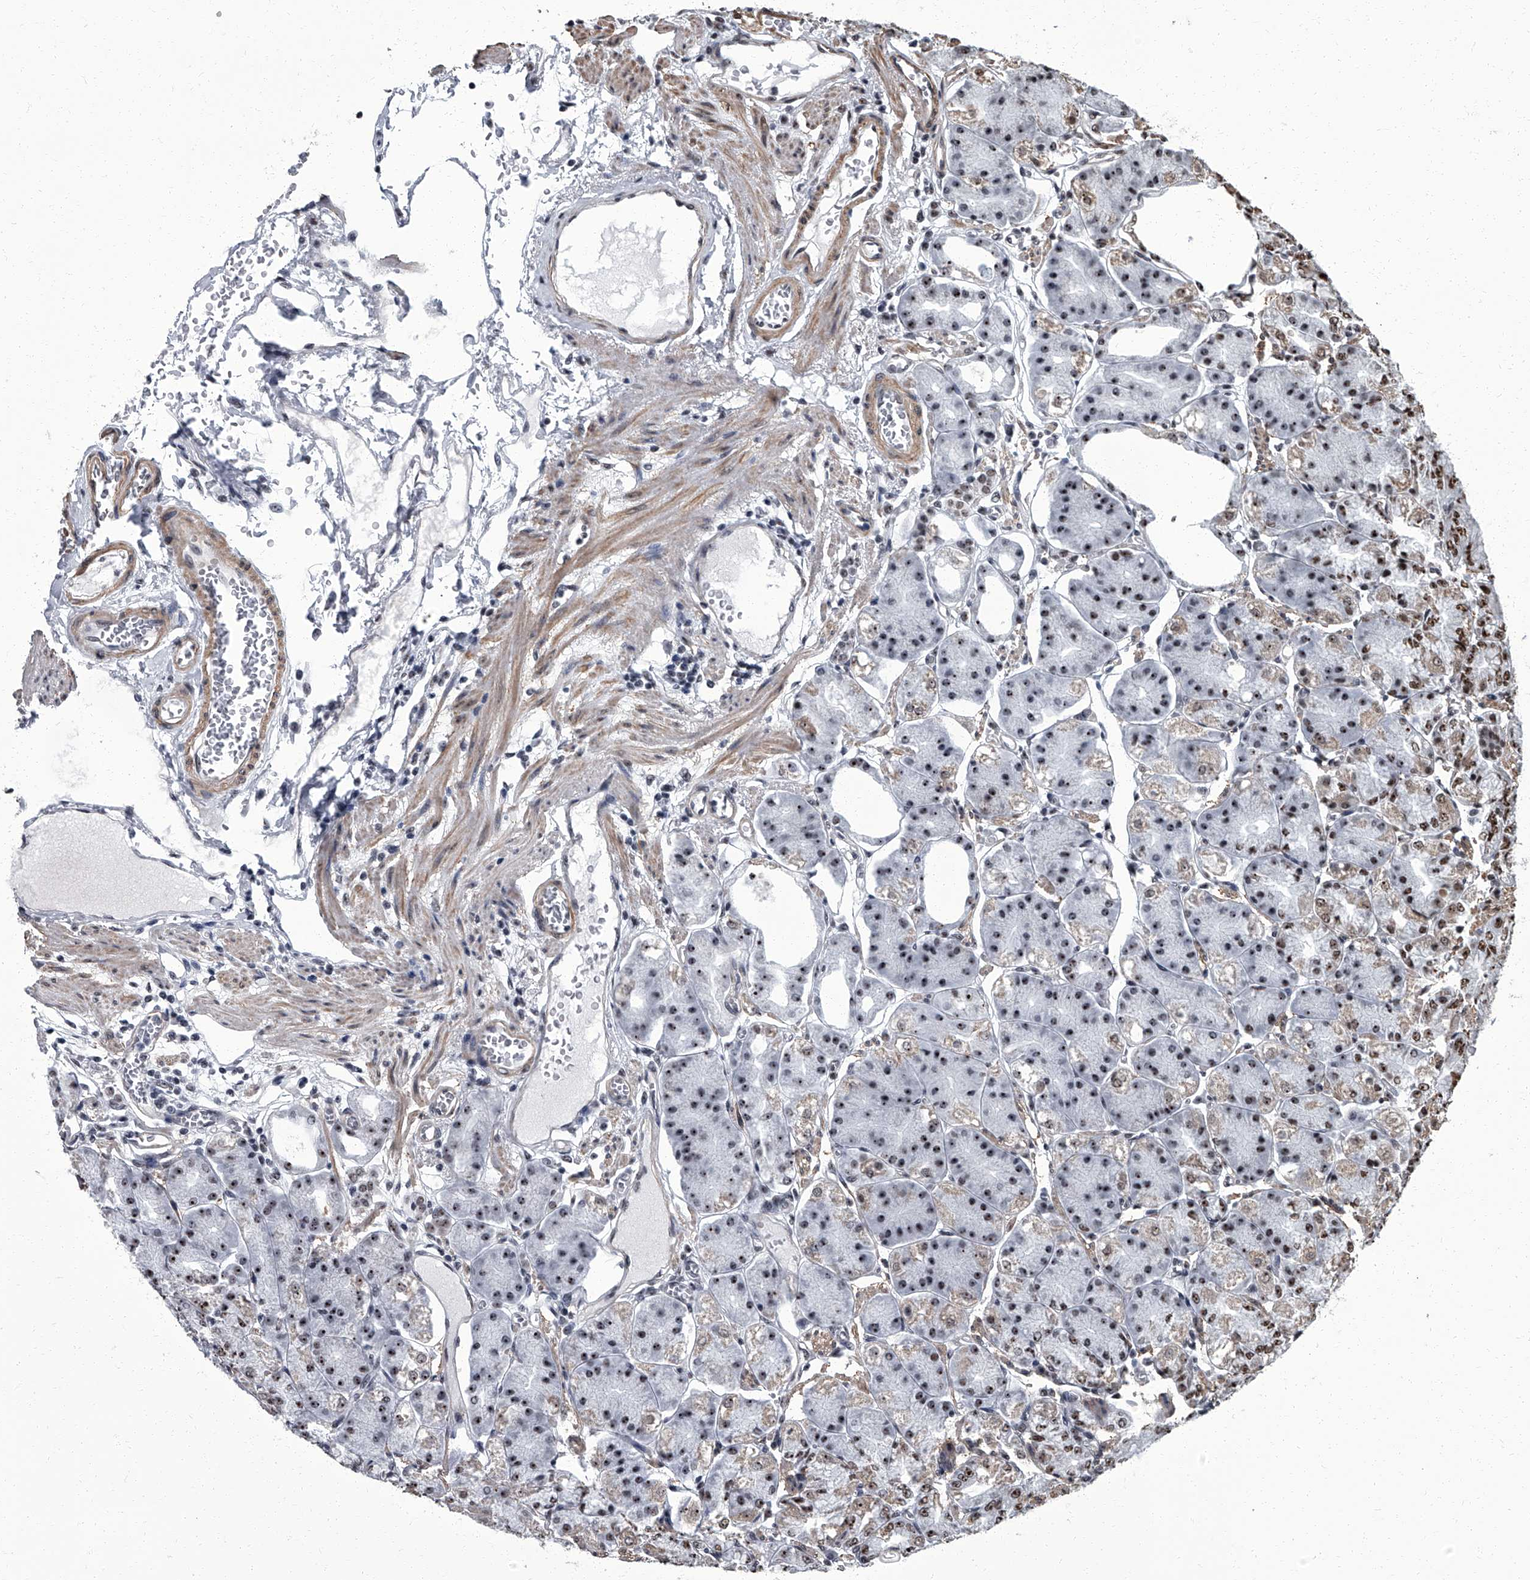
{"staining": {"intensity": "moderate", "quantity": "25%-75%", "location": "cytoplasmic/membranous,nuclear"}, "tissue": "stomach", "cell_type": "Glandular cells", "image_type": "normal", "snomed": [{"axis": "morphology", "description": "Normal tissue, NOS"}, {"axis": "topography", "description": "Stomach, lower"}], "caption": "Moderate cytoplasmic/membranous,nuclear protein staining is present in approximately 25%-75% of glandular cells in stomach. (Stains: DAB (3,3'-diaminobenzidine) in brown, nuclei in blue, Microscopy: brightfield microscopy at high magnification).", "gene": "ZNF518B", "patient": {"sex": "male", "age": 71}}